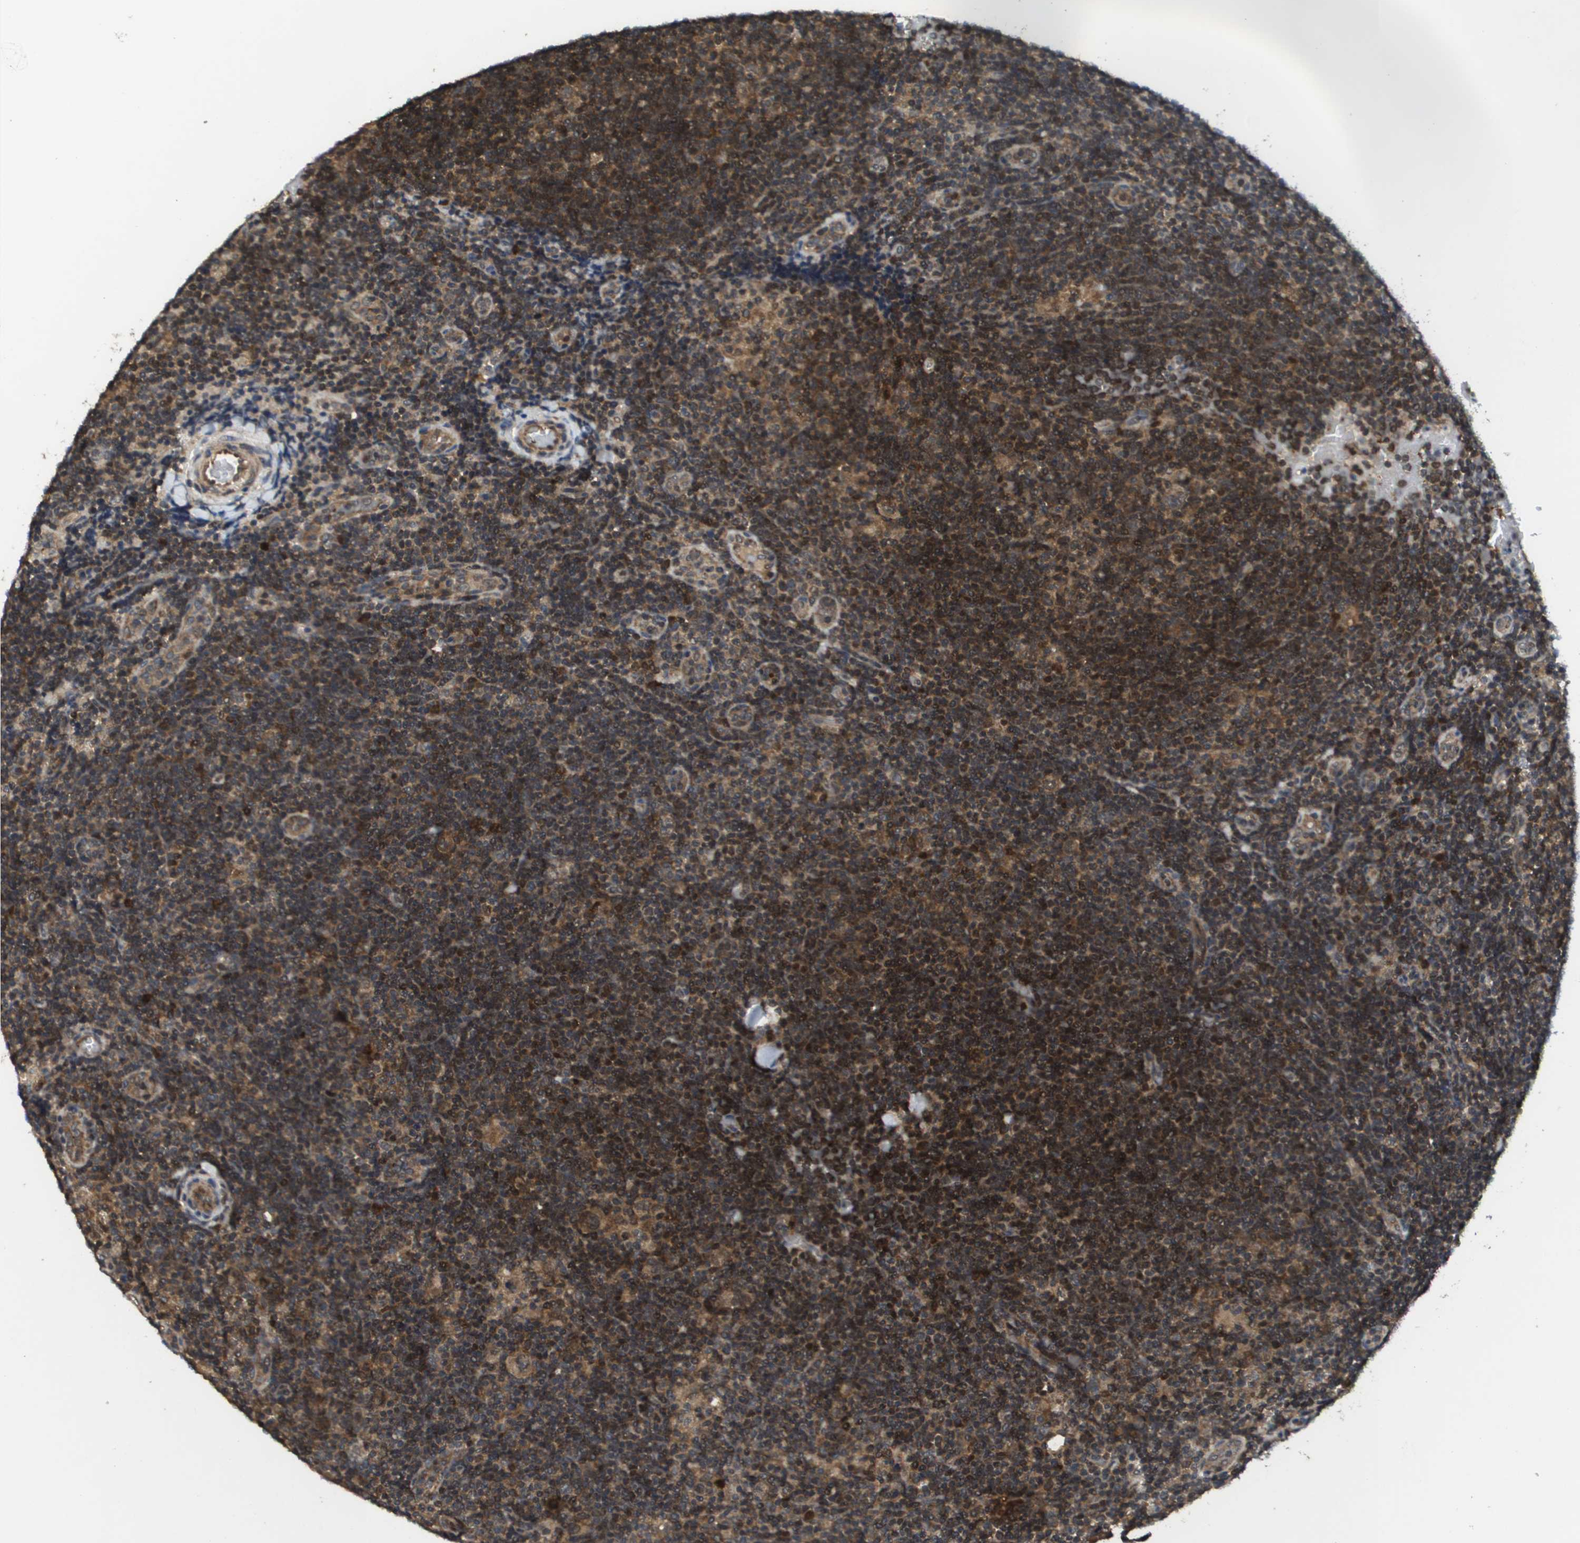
{"staining": {"intensity": "moderate", "quantity": ">75%", "location": "cytoplasmic/membranous"}, "tissue": "lymphoma", "cell_type": "Tumor cells", "image_type": "cancer", "snomed": [{"axis": "morphology", "description": "Hodgkin's disease, NOS"}, {"axis": "topography", "description": "Lymph node"}], "caption": "Protein analysis of Hodgkin's disease tissue demonstrates moderate cytoplasmic/membranous expression in about >75% of tumor cells. The protein is shown in brown color, while the nuclei are stained blue.", "gene": "RBM38", "patient": {"sex": "female", "age": 57}}